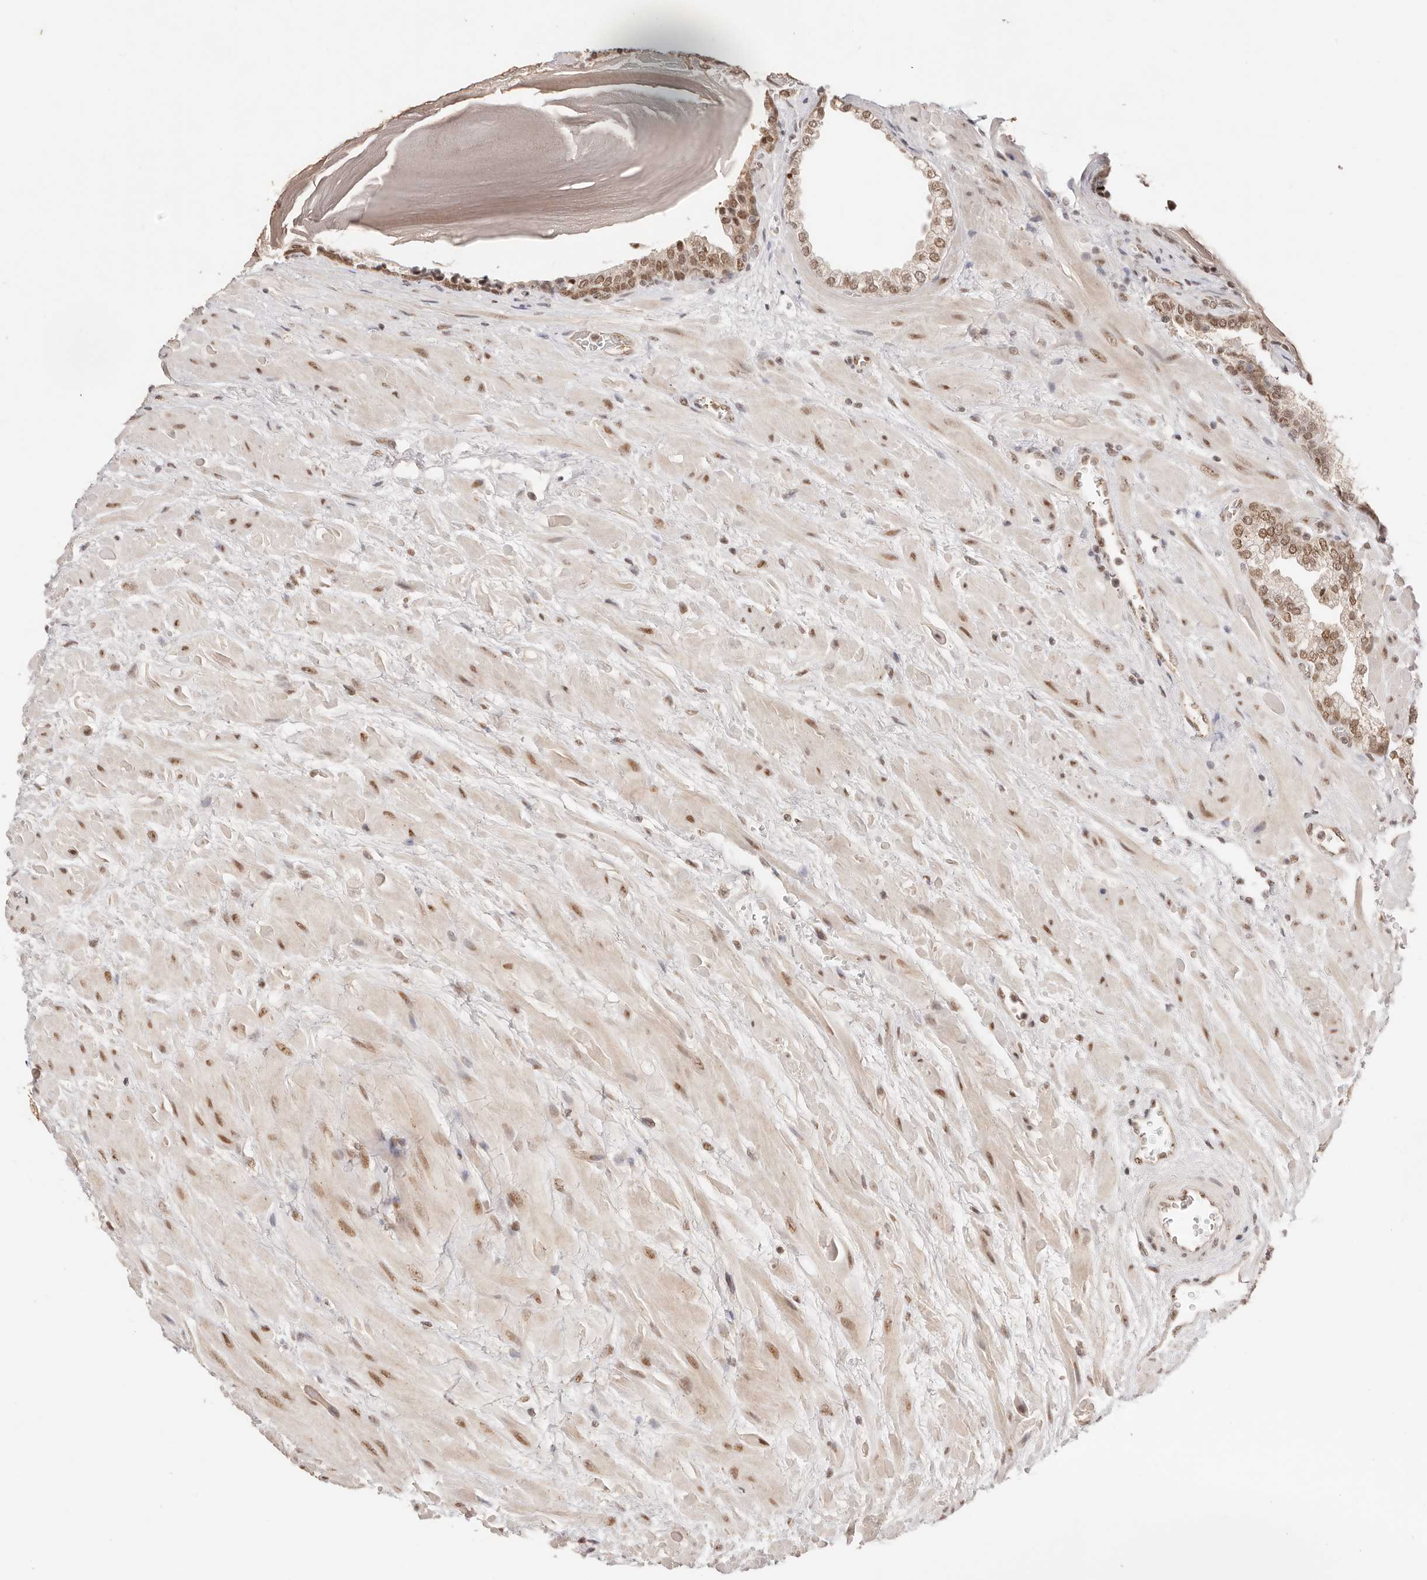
{"staining": {"intensity": "strong", "quantity": ">75%", "location": "nuclear"}, "tissue": "prostate", "cell_type": "Glandular cells", "image_type": "normal", "snomed": [{"axis": "morphology", "description": "Normal tissue, NOS"}, {"axis": "topography", "description": "Prostate"}], "caption": "DAB (3,3'-diaminobenzidine) immunohistochemical staining of benign human prostate shows strong nuclear protein expression in approximately >75% of glandular cells.", "gene": "RFC3", "patient": {"sex": "male", "age": 48}}